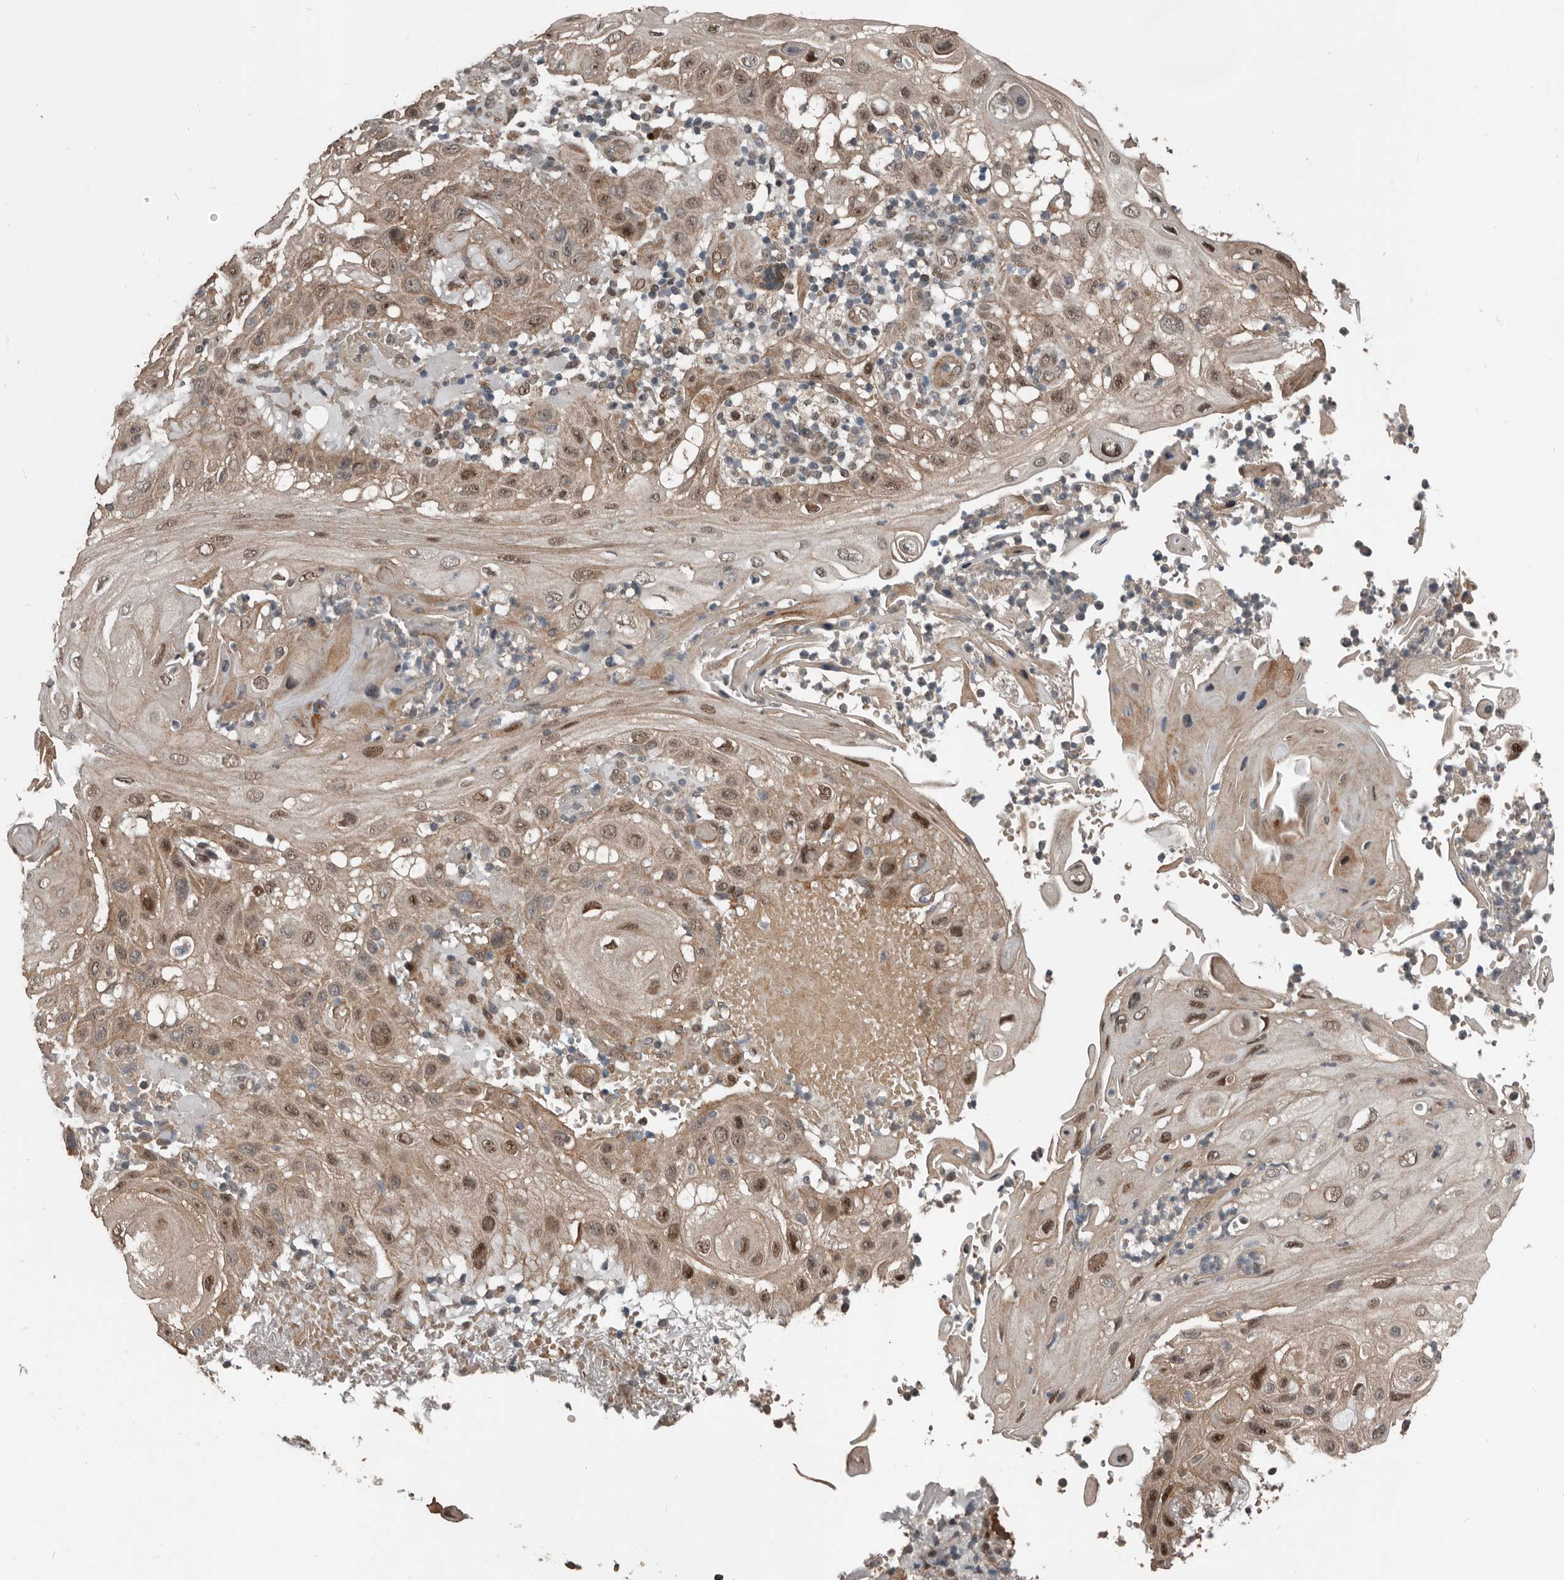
{"staining": {"intensity": "moderate", "quantity": ">75%", "location": "cytoplasmic/membranous,nuclear"}, "tissue": "skin cancer", "cell_type": "Tumor cells", "image_type": "cancer", "snomed": [{"axis": "morphology", "description": "Normal tissue, NOS"}, {"axis": "morphology", "description": "Squamous cell carcinoma, NOS"}, {"axis": "topography", "description": "Skin"}], "caption": "Skin cancer (squamous cell carcinoma) was stained to show a protein in brown. There is medium levels of moderate cytoplasmic/membranous and nuclear staining in about >75% of tumor cells.", "gene": "YOD1", "patient": {"sex": "female", "age": 96}}